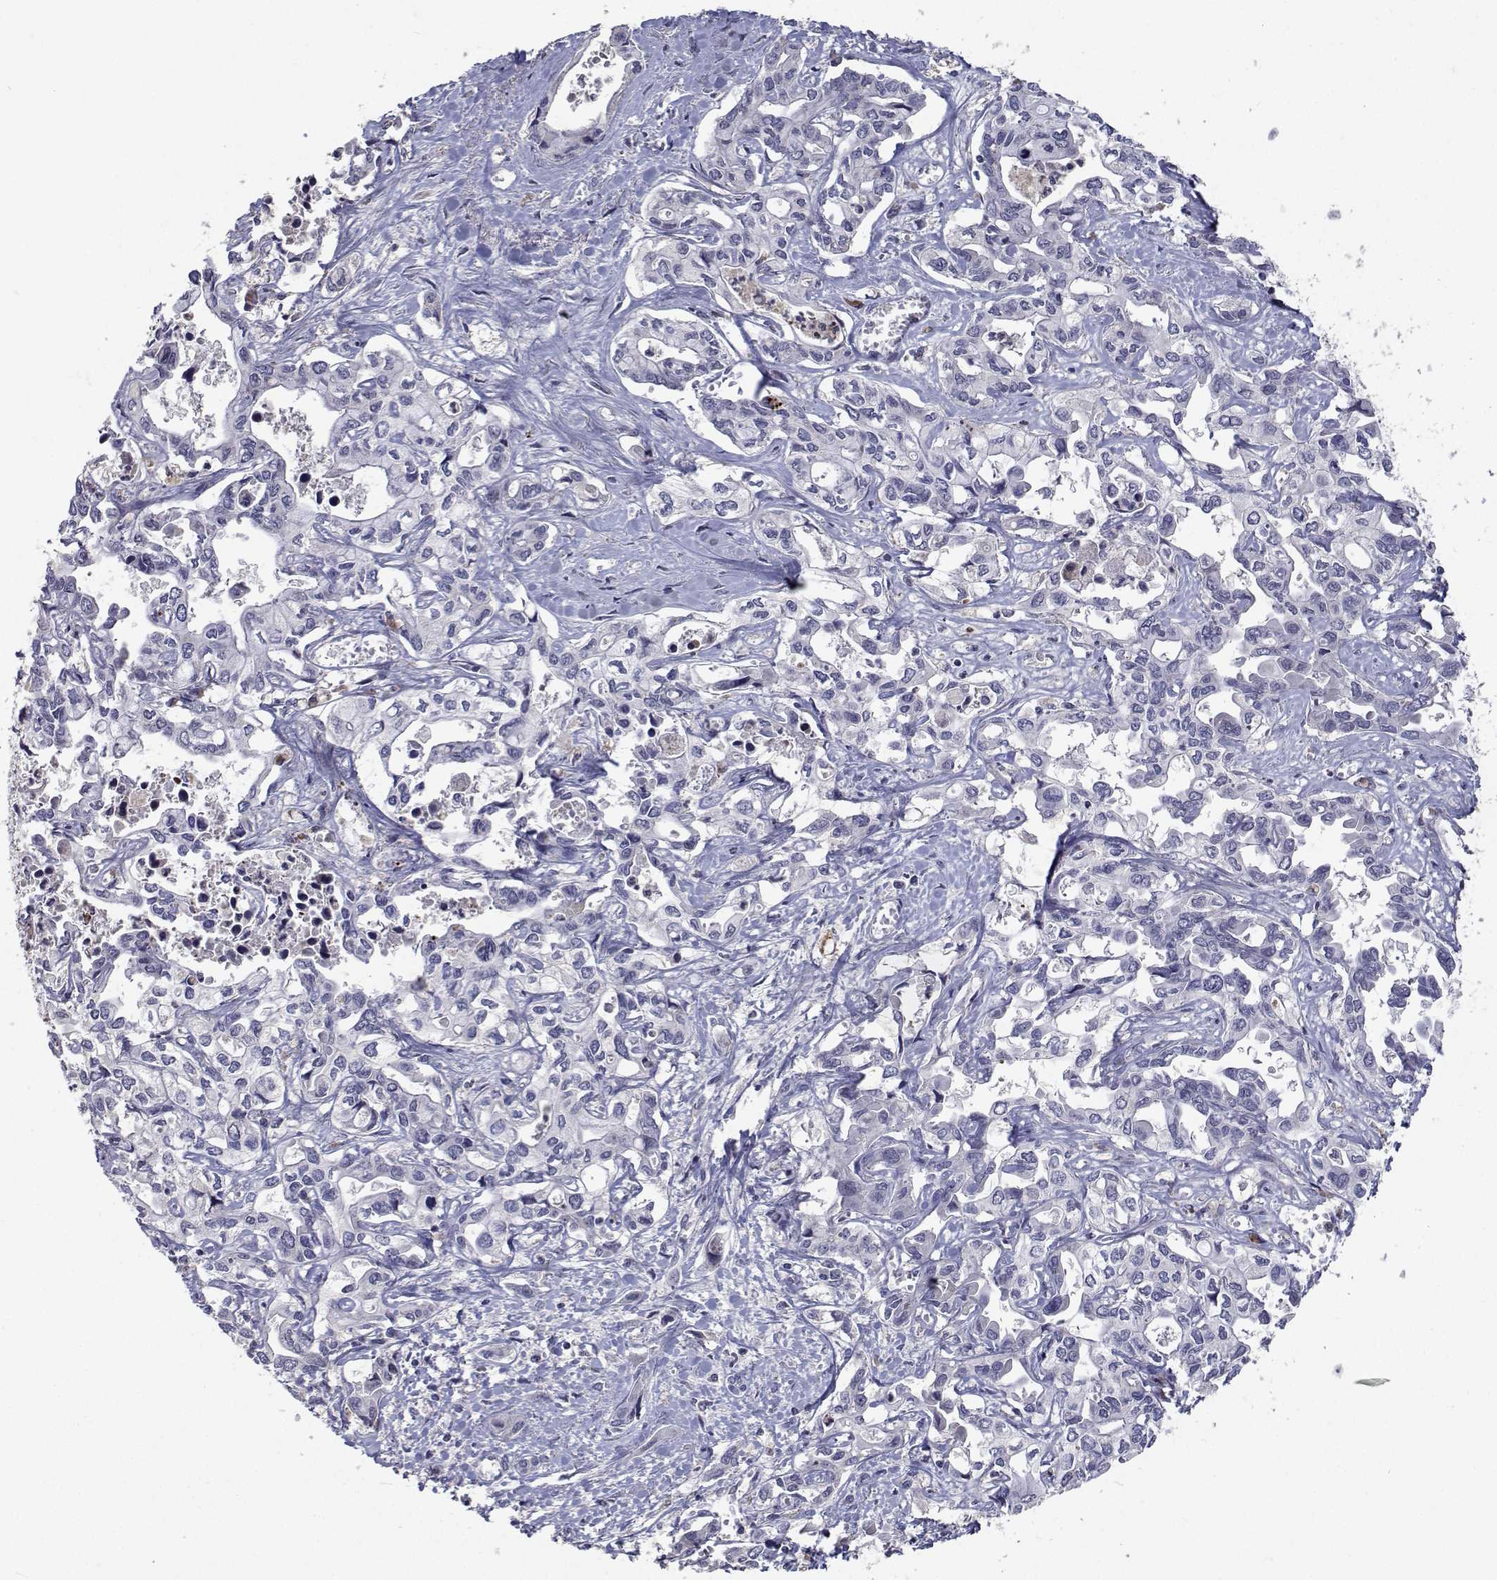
{"staining": {"intensity": "negative", "quantity": "none", "location": "none"}, "tissue": "liver cancer", "cell_type": "Tumor cells", "image_type": "cancer", "snomed": [{"axis": "morphology", "description": "Cholangiocarcinoma"}, {"axis": "topography", "description": "Liver"}], "caption": "Protein analysis of cholangiocarcinoma (liver) reveals no significant staining in tumor cells. The staining was performed using DAB to visualize the protein expression in brown, while the nuclei were stained in blue with hematoxylin (Magnification: 20x).", "gene": "RBPJL", "patient": {"sex": "female", "age": 64}}